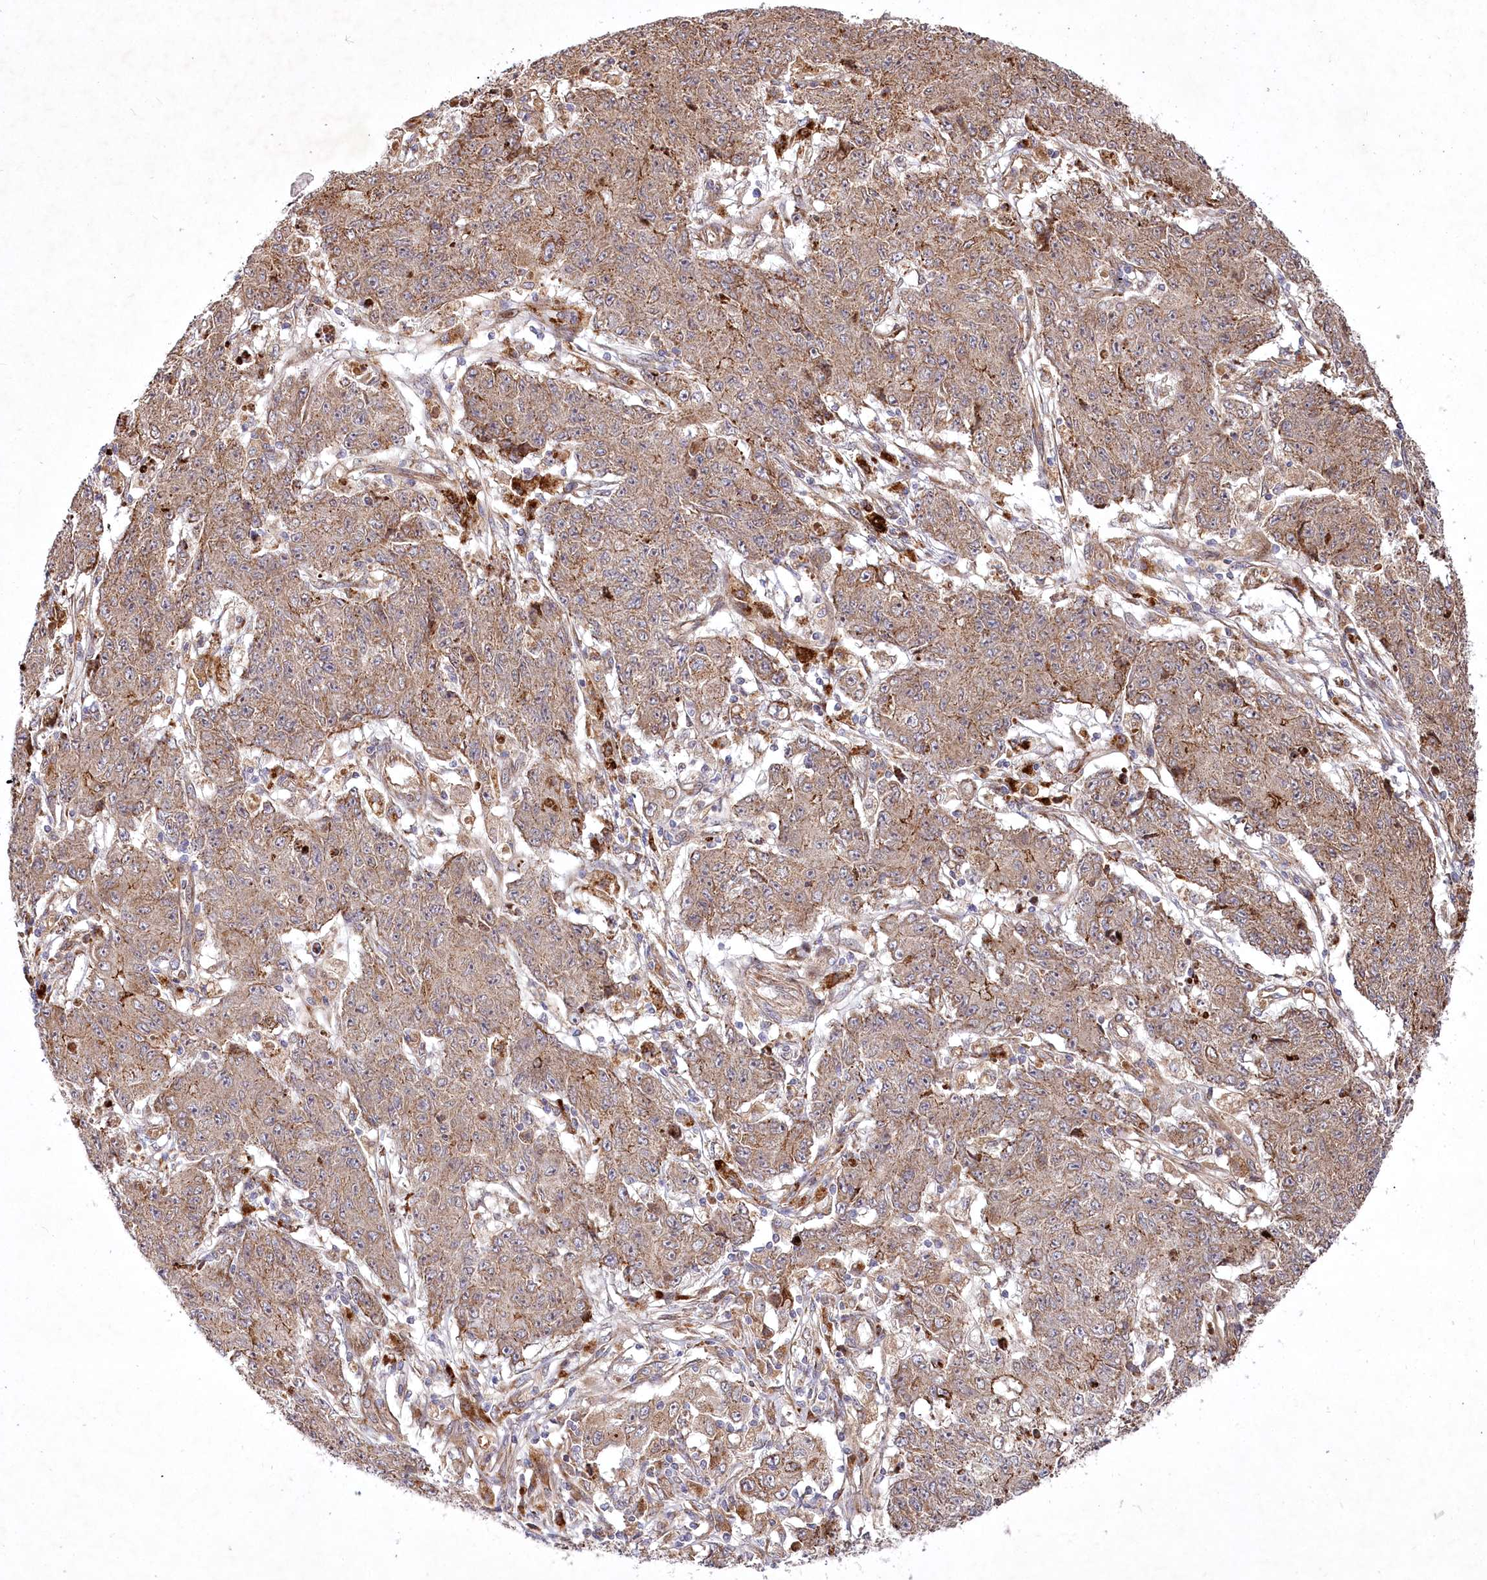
{"staining": {"intensity": "moderate", "quantity": ">75%", "location": "cytoplasmic/membranous"}, "tissue": "ovarian cancer", "cell_type": "Tumor cells", "image_type": "cancer", "snomed": [{"axis": "morphology", "description": "Carcinoma, endometroid"}, {"axis": "topography", "description": "Ovary"}], "caption": "Ovarian endometroid carcinoma stained with IHC reveals moderate cytoplasmic/membranous positivity in about >75% of tumor cells. (brown staining indicates protein expression, while blue staining denotes nuclei).", "gene": "PSTK", "patient": {"sex": "female", "age": 42}}